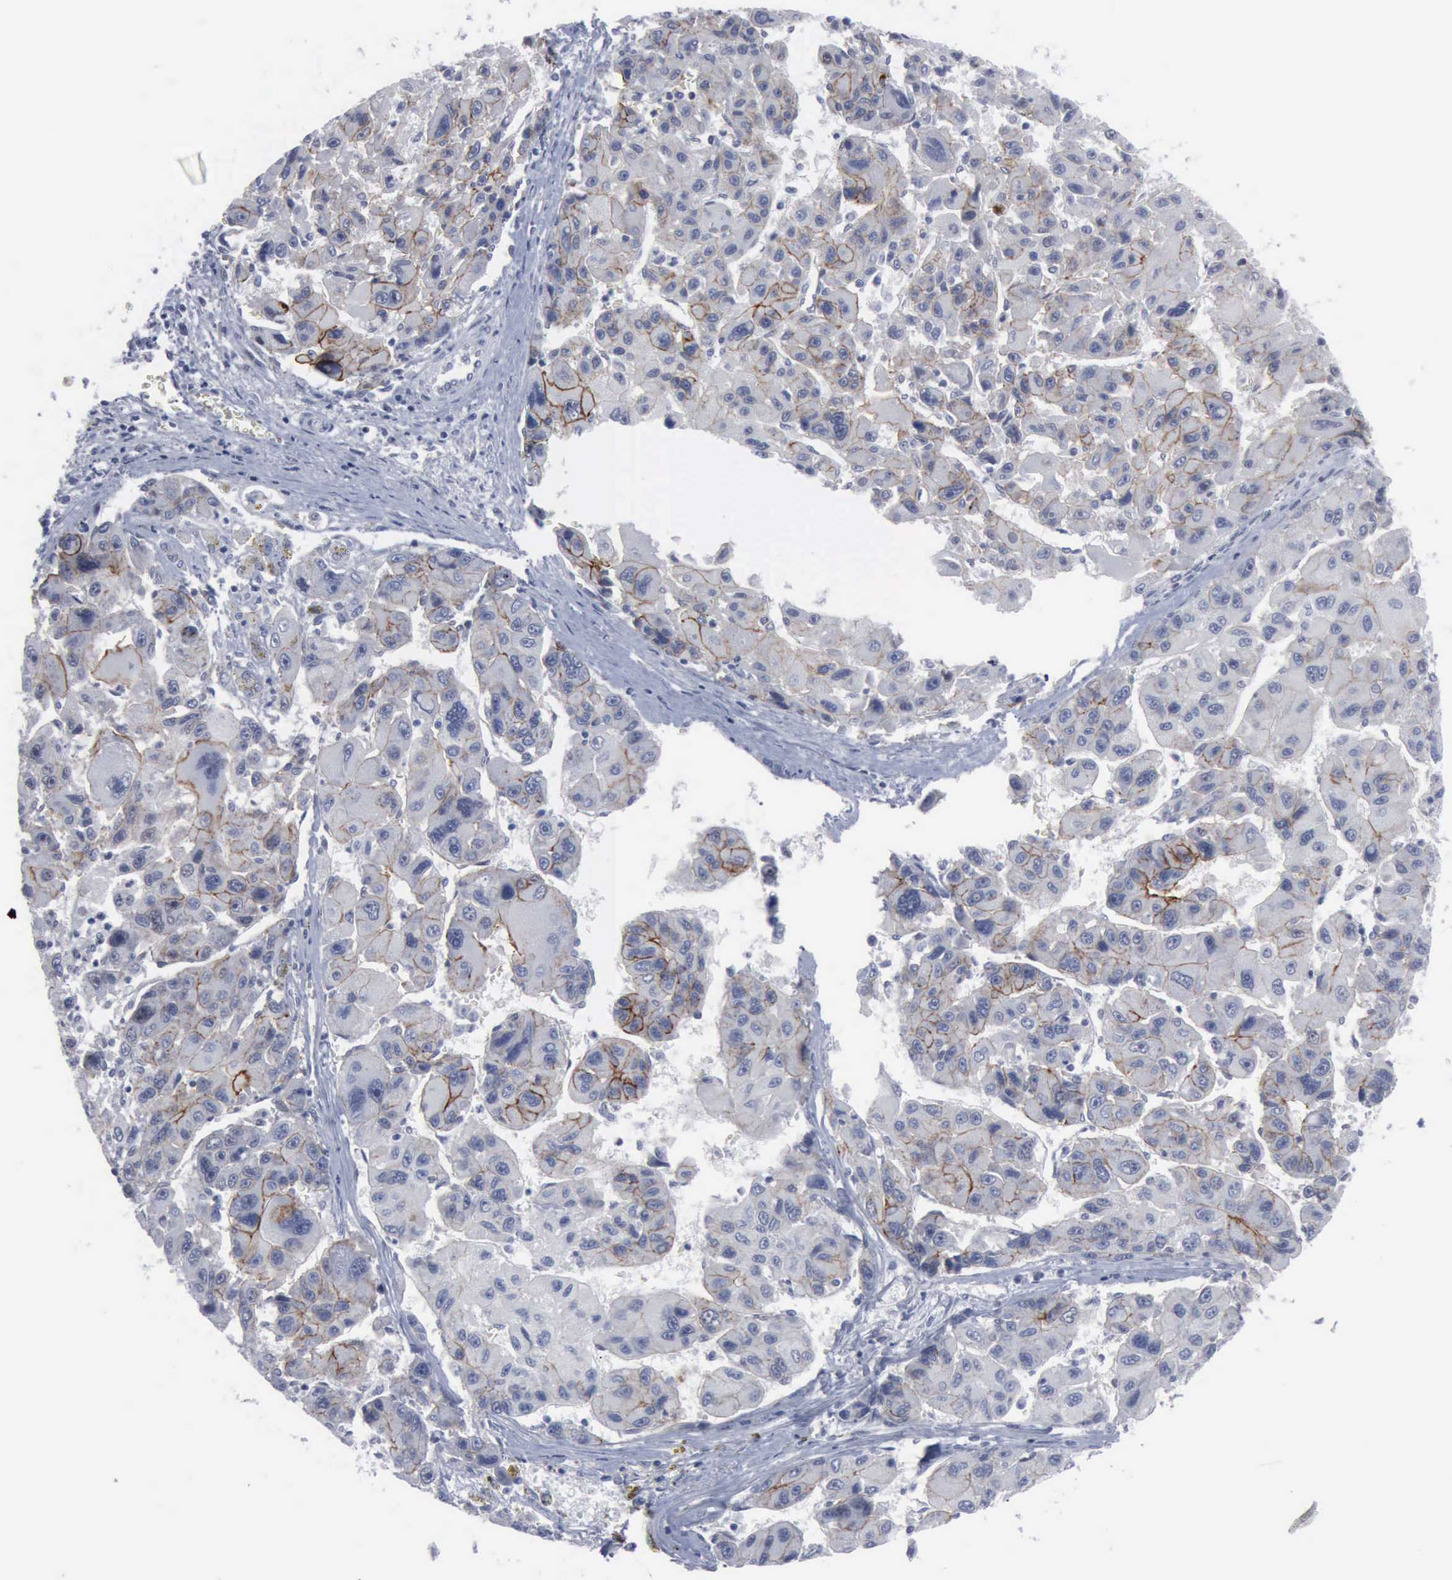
{"staining": {"intensity": "moderate", "quantity": "<25%", "location": "cytoplasmic/membranous"}, "tissue": "liver cancer", "cell_type": "Tumor cells", "image_type": "cancer", "snomed": [{"axis": "morphology", "description": "Carcinoma, Hepatocellular, NOS"}, {"axis": "topography", "description": "Liver"}], "caption": "A histopathology image of human liver cancer stained for a protein shows moderate cytoplasmic/membranous brown staining in tumor cells. (Stains: DAB (3,3'-diaminobenzidine) in brown, nuclei in blue, Microscopy: brightfield microscopy at high magnification).", "gene": "MCM5", "patient": {"sex": "male", "age": 64}}